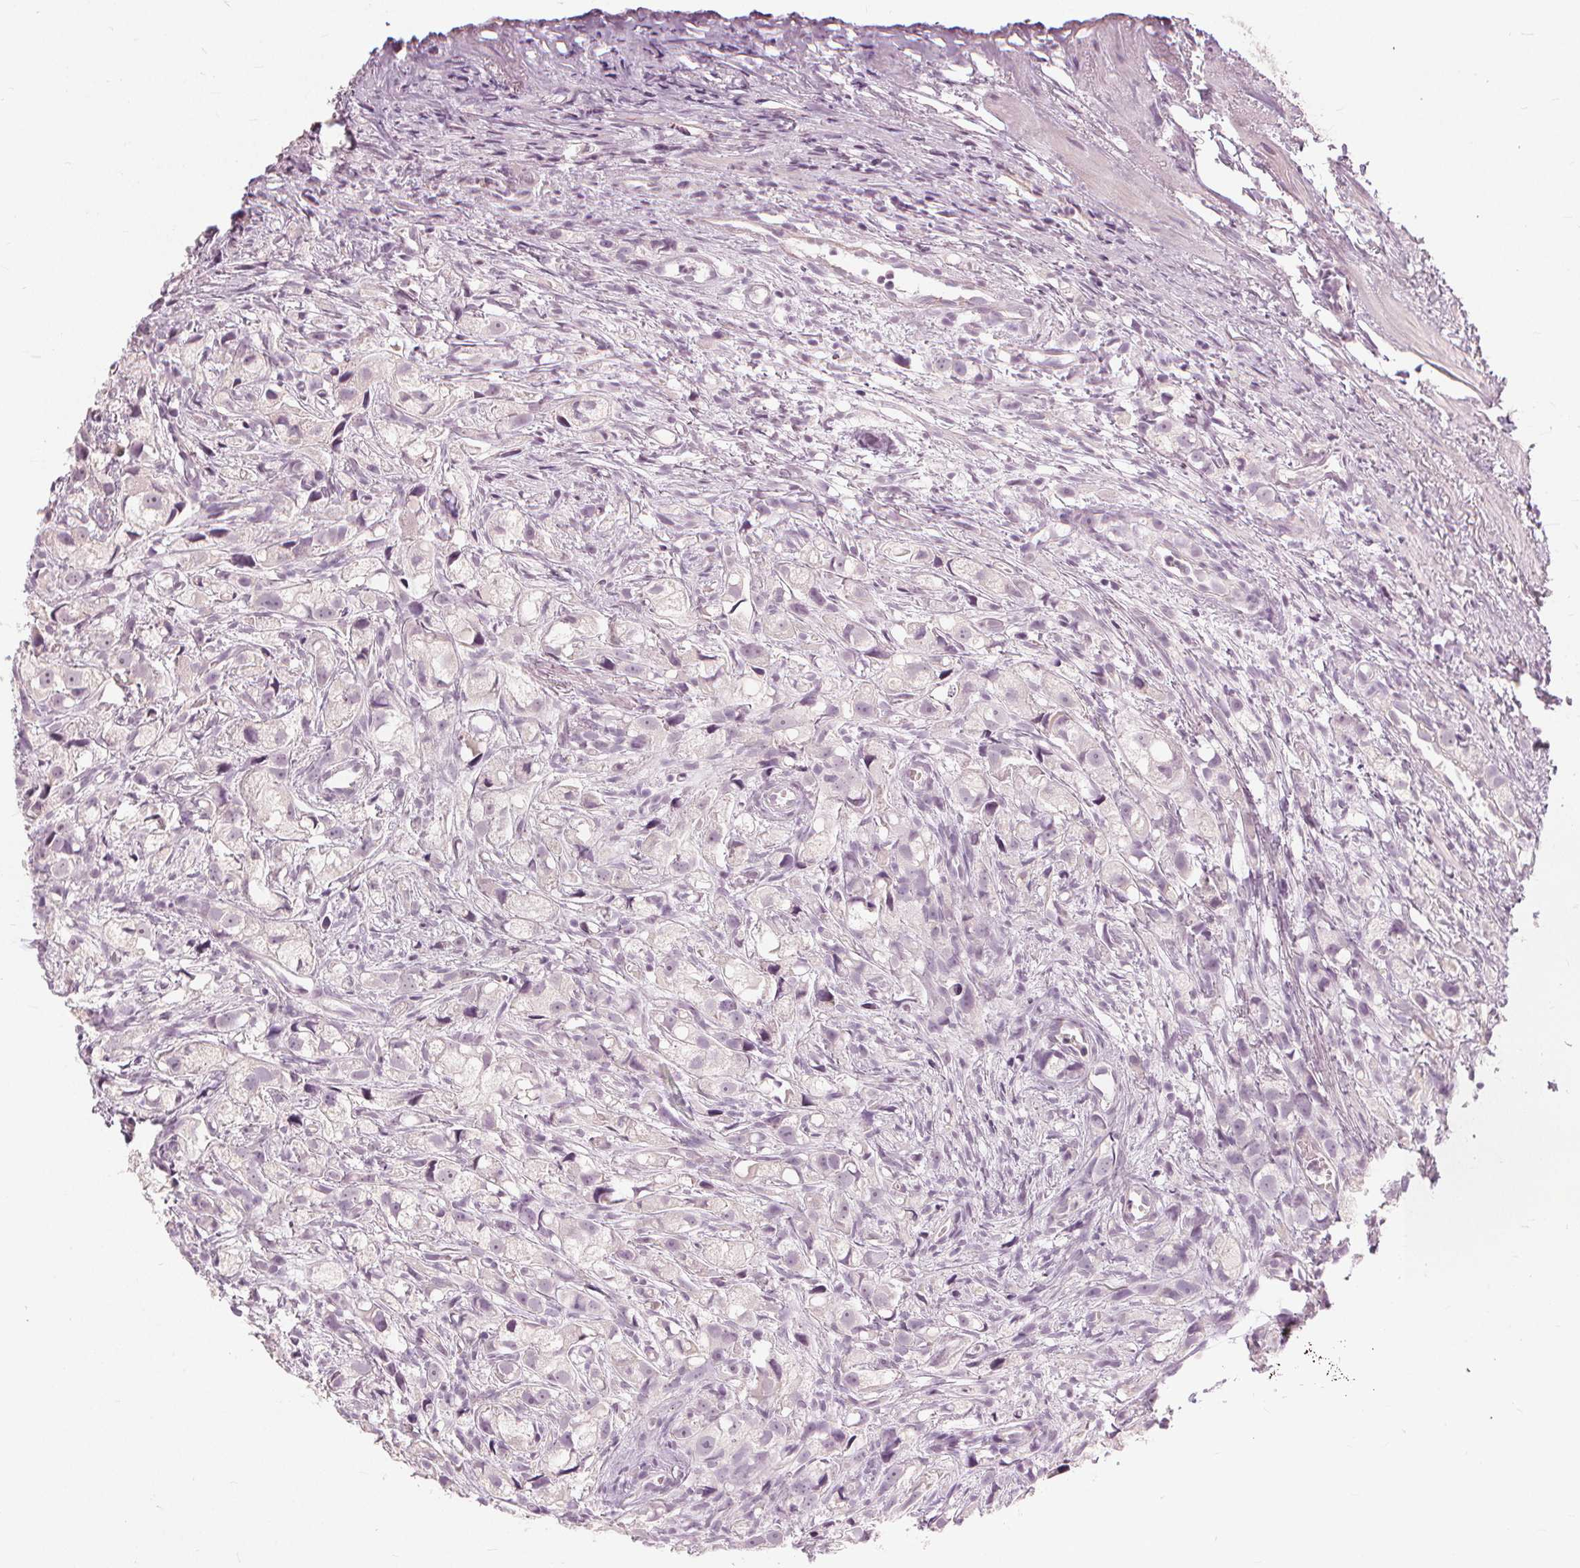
{"staining": {"intensity": "negative", "quantity": "none", "location": "none"}, "tissue": "prostate cancer", "cell_type": "Tumor cells", "image_type": "cancer", "snomed": [{"axis": "morphology", "description": "Adenocarcinoma, High grade"}, {"axis": "topography", "description": "Prostate"}], "caption": "Histopathology image shows no protein positivity in tumor cells of prostate adenocarcinoma (high-grade) tissue.", "gene": "SFTPD", "patient": {"sex": "male", "age": 75}}